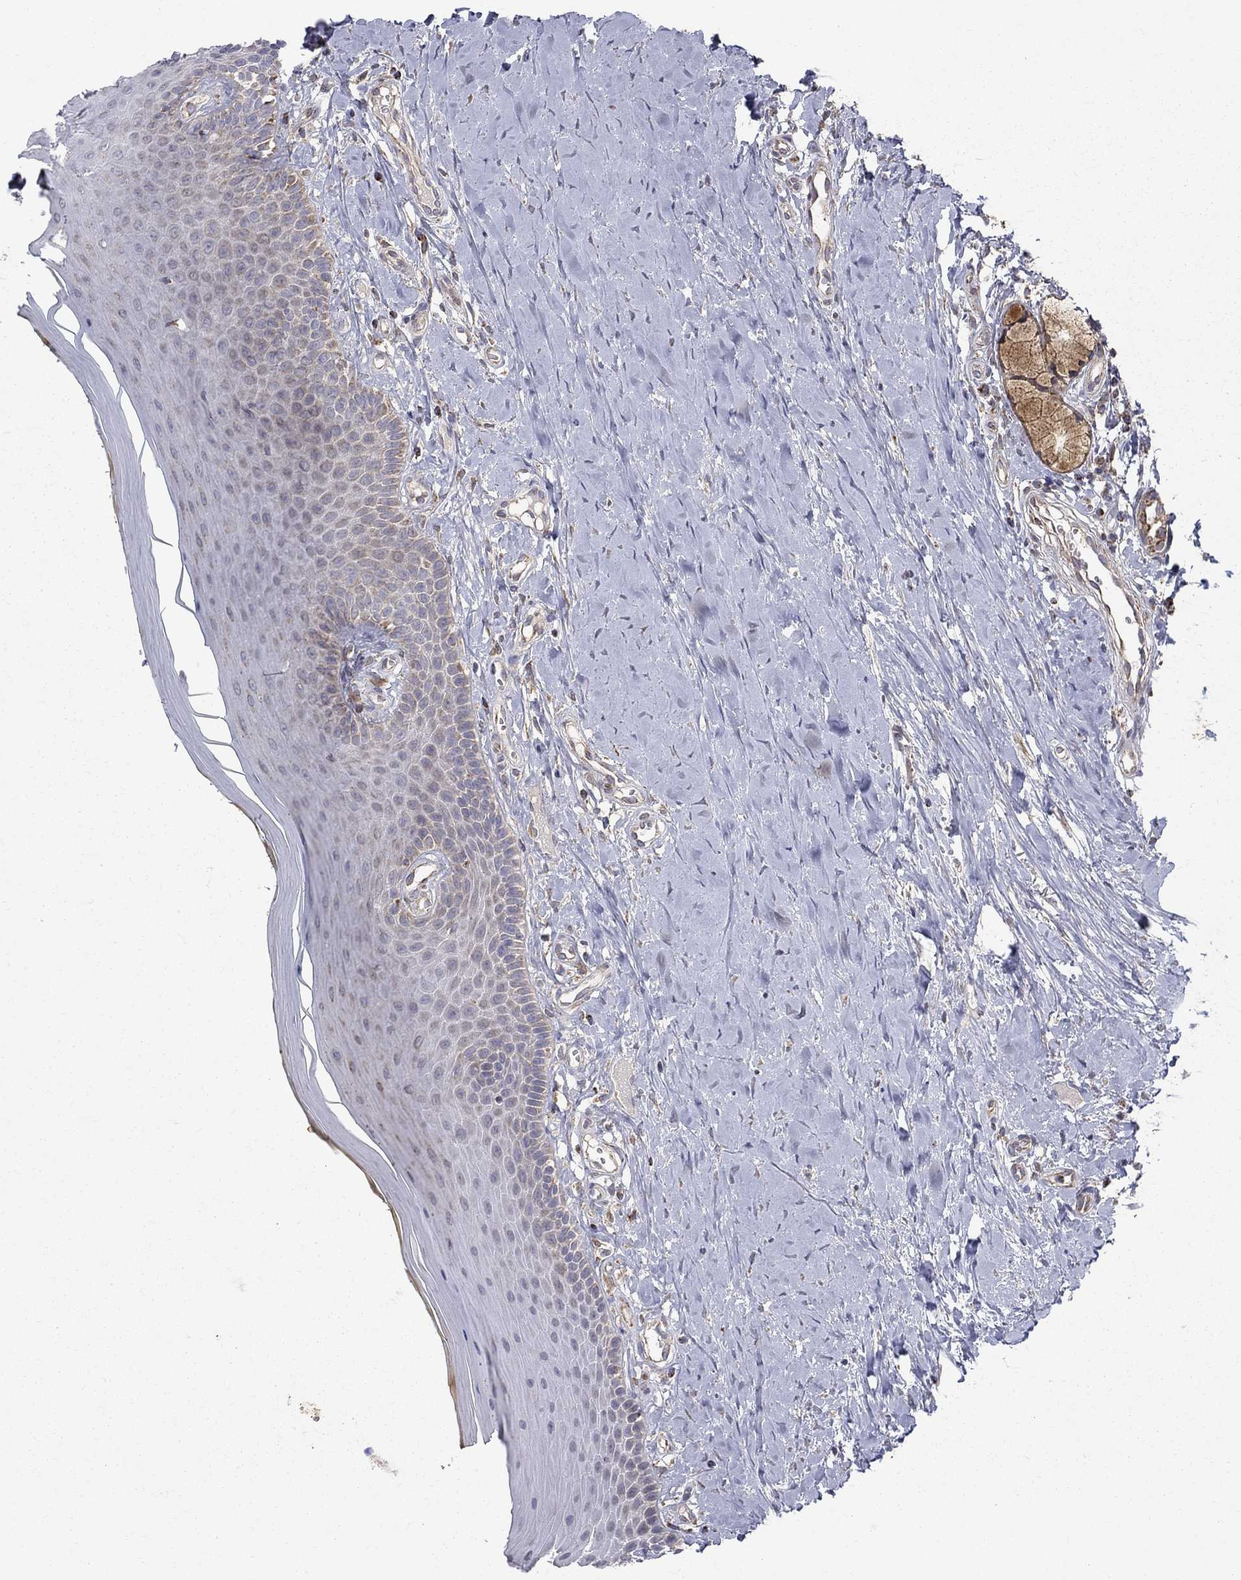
{"staining": {"intensity": "negative", "quantity": "none", "location": "none"}, "tissue": "oral mucosa", "cell_type": "Squamous epithelial cells", "image_type": "normal", "snomed": [{"axis": "morphology", "description": "Normal tissue, NOS"}, {"axis": "topography", "description": "Oral tissue"}], "caption": "This histopathology image is of normal oral mucosa stained with IHC to label a protein in brown with the nuclei are counter-stained blue. There is no expression in squamous epithelial cells.", "gene": "PCBP3", "patient": {"sex": "female", "age": 43}}